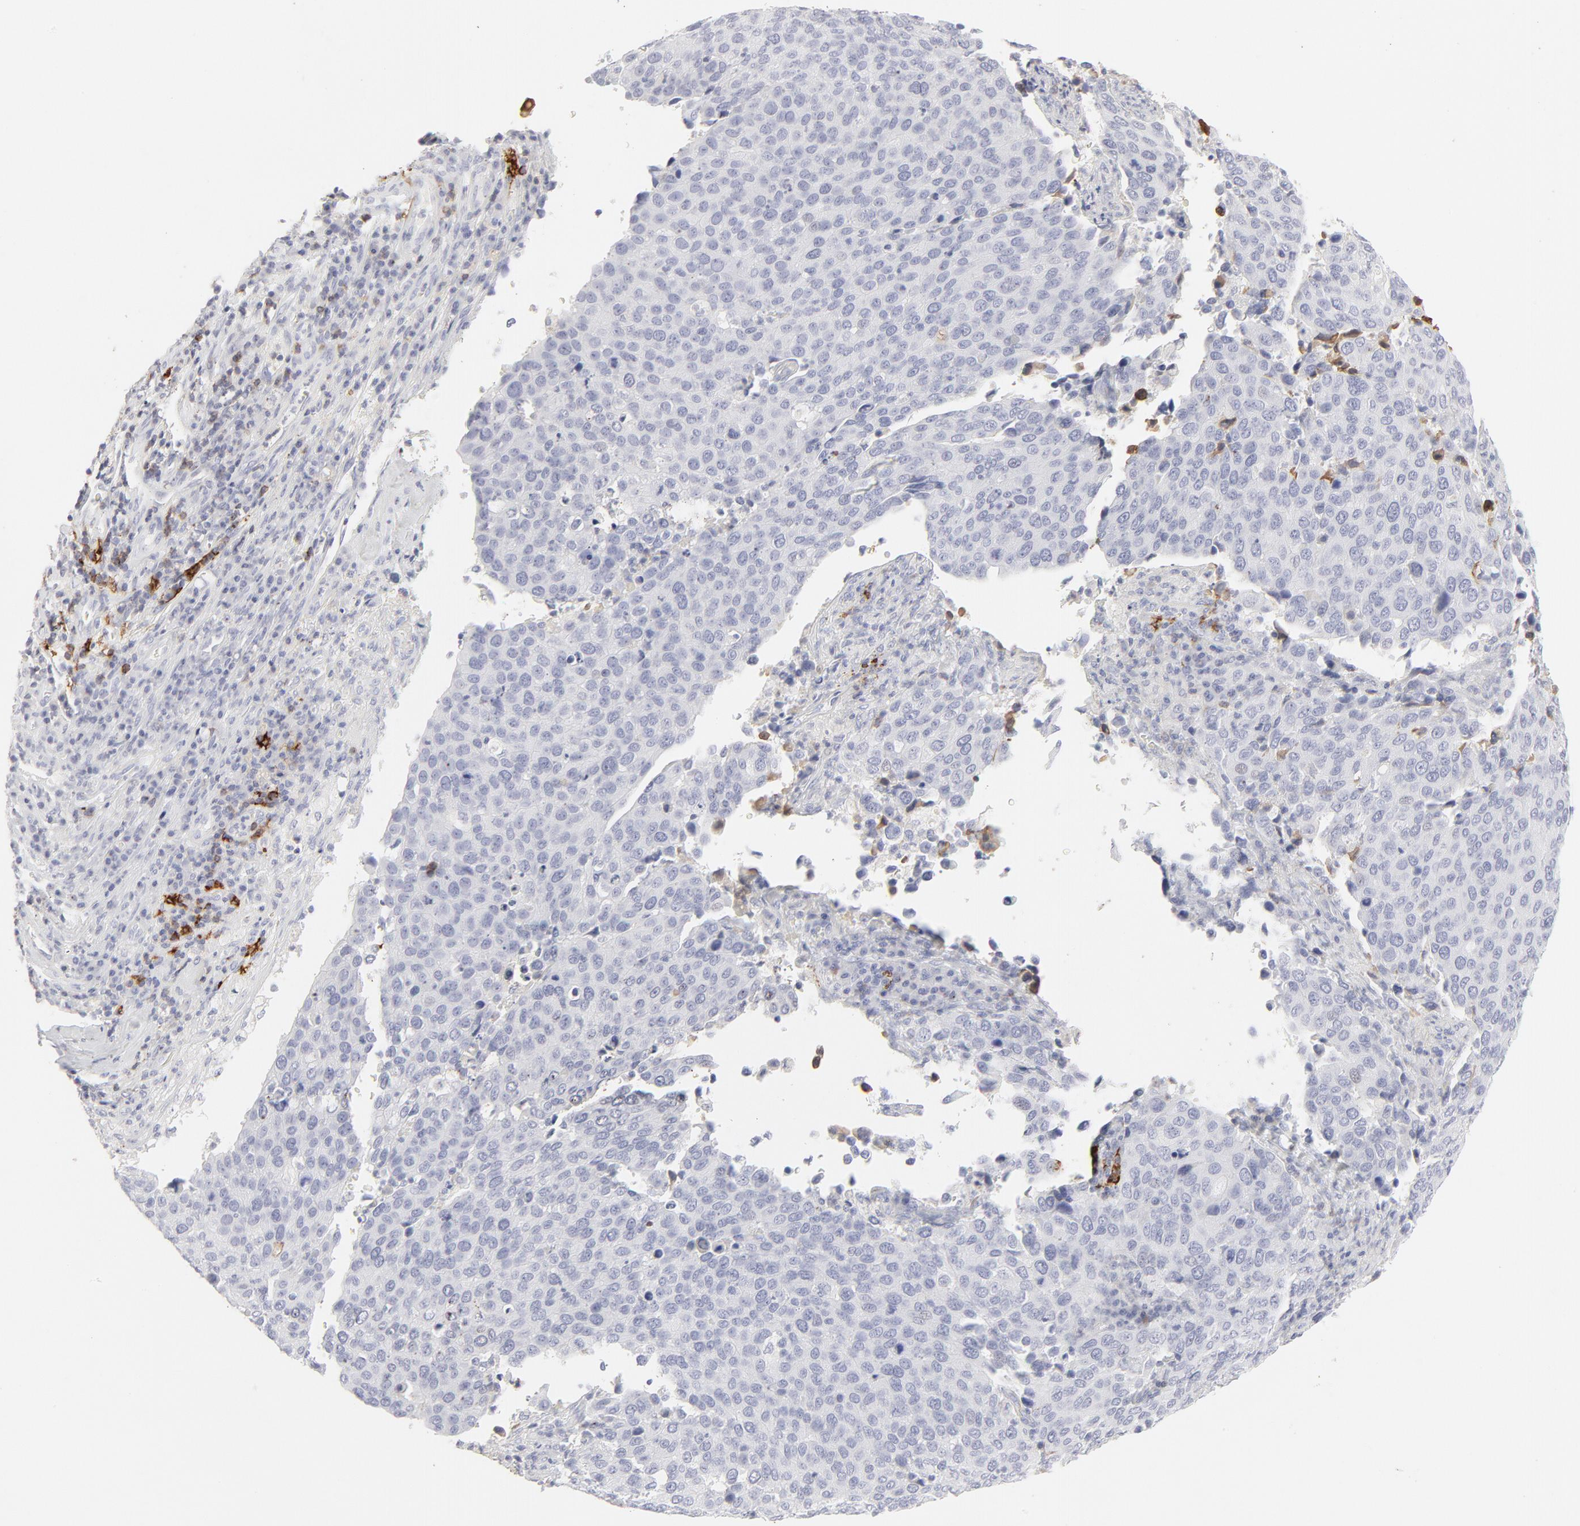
{"staining": {"intensity": "negative", "quantity": "none", "location": "none"}, "tissue": "cervical cancer", "cell_type": "Tumor cells", "image_type": "cancer", "snomed": [{"axis": "morphology", "description": "Squamous cell carcinoma, NOS"}, {"axis": "topography", "description": "Cervix"}], "caption": "This histopathology image is of cervical squamous cell carcinoma stained with immunohistochemistry to label a protein in brown with the nuclei are counter-stained blue. There is no staining in tumor cells.", "gene": "CCR7", "patient": {"sex": "female", "age": 54}}